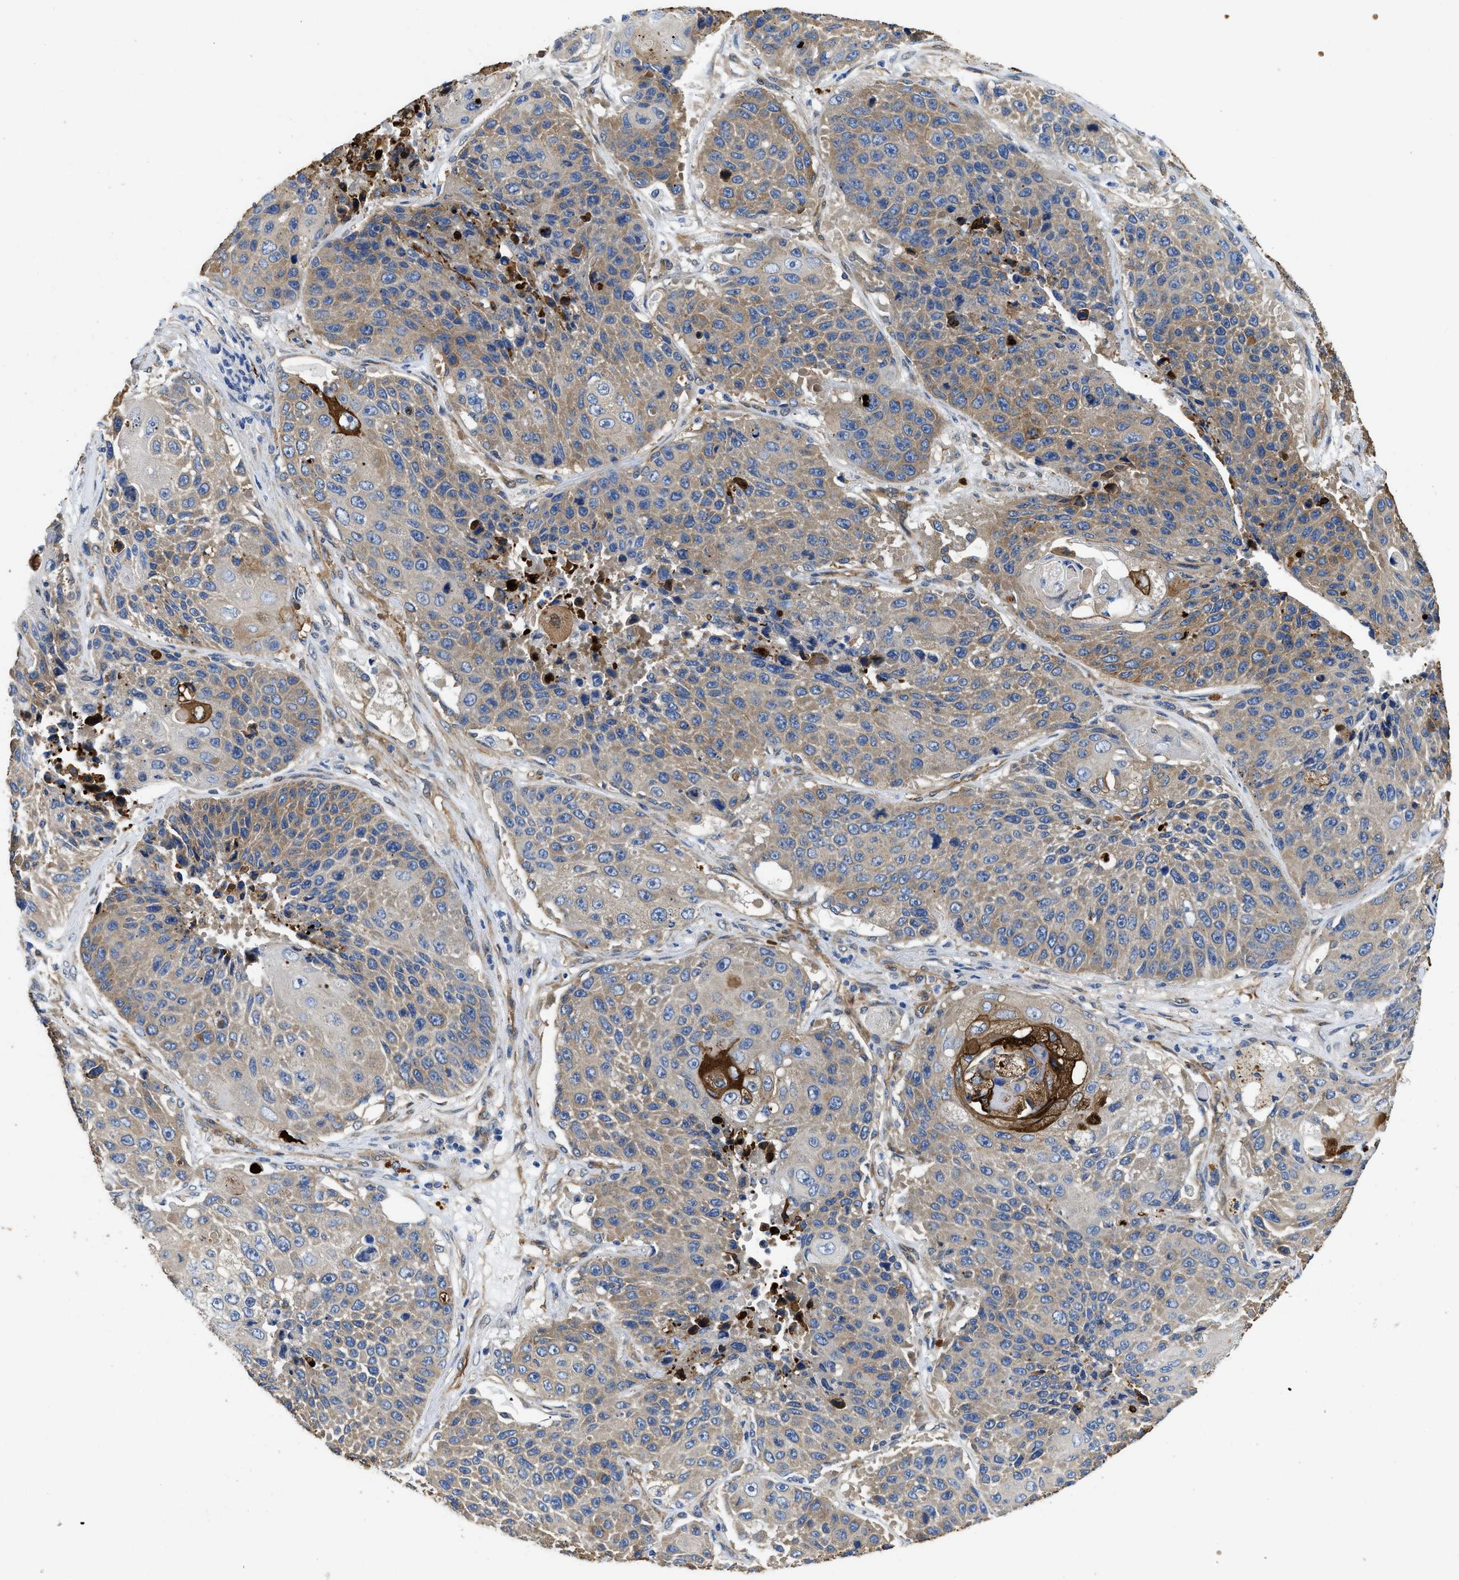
{"staining": {"intensity": "weak", "quantity": "25%-75%", "location": "cytoplasmic/membranous"}, "tissue": "lung cancer", "cell_type": "Tumor cells", "image_type": "cancer", "snomed": [{"axis": "morphology", "description": "Squamous cell carcinoma, NOS"}, {"axis": "topography", "description": "Lung"}], "caption": "Lung squamous cell carcinoma tissue exhibits weak cytoplasmic/membranous staining in about 25%-75% of tumor cells", "gene": "RAPH1", "patient": {"sex": "male", "age": 61}}